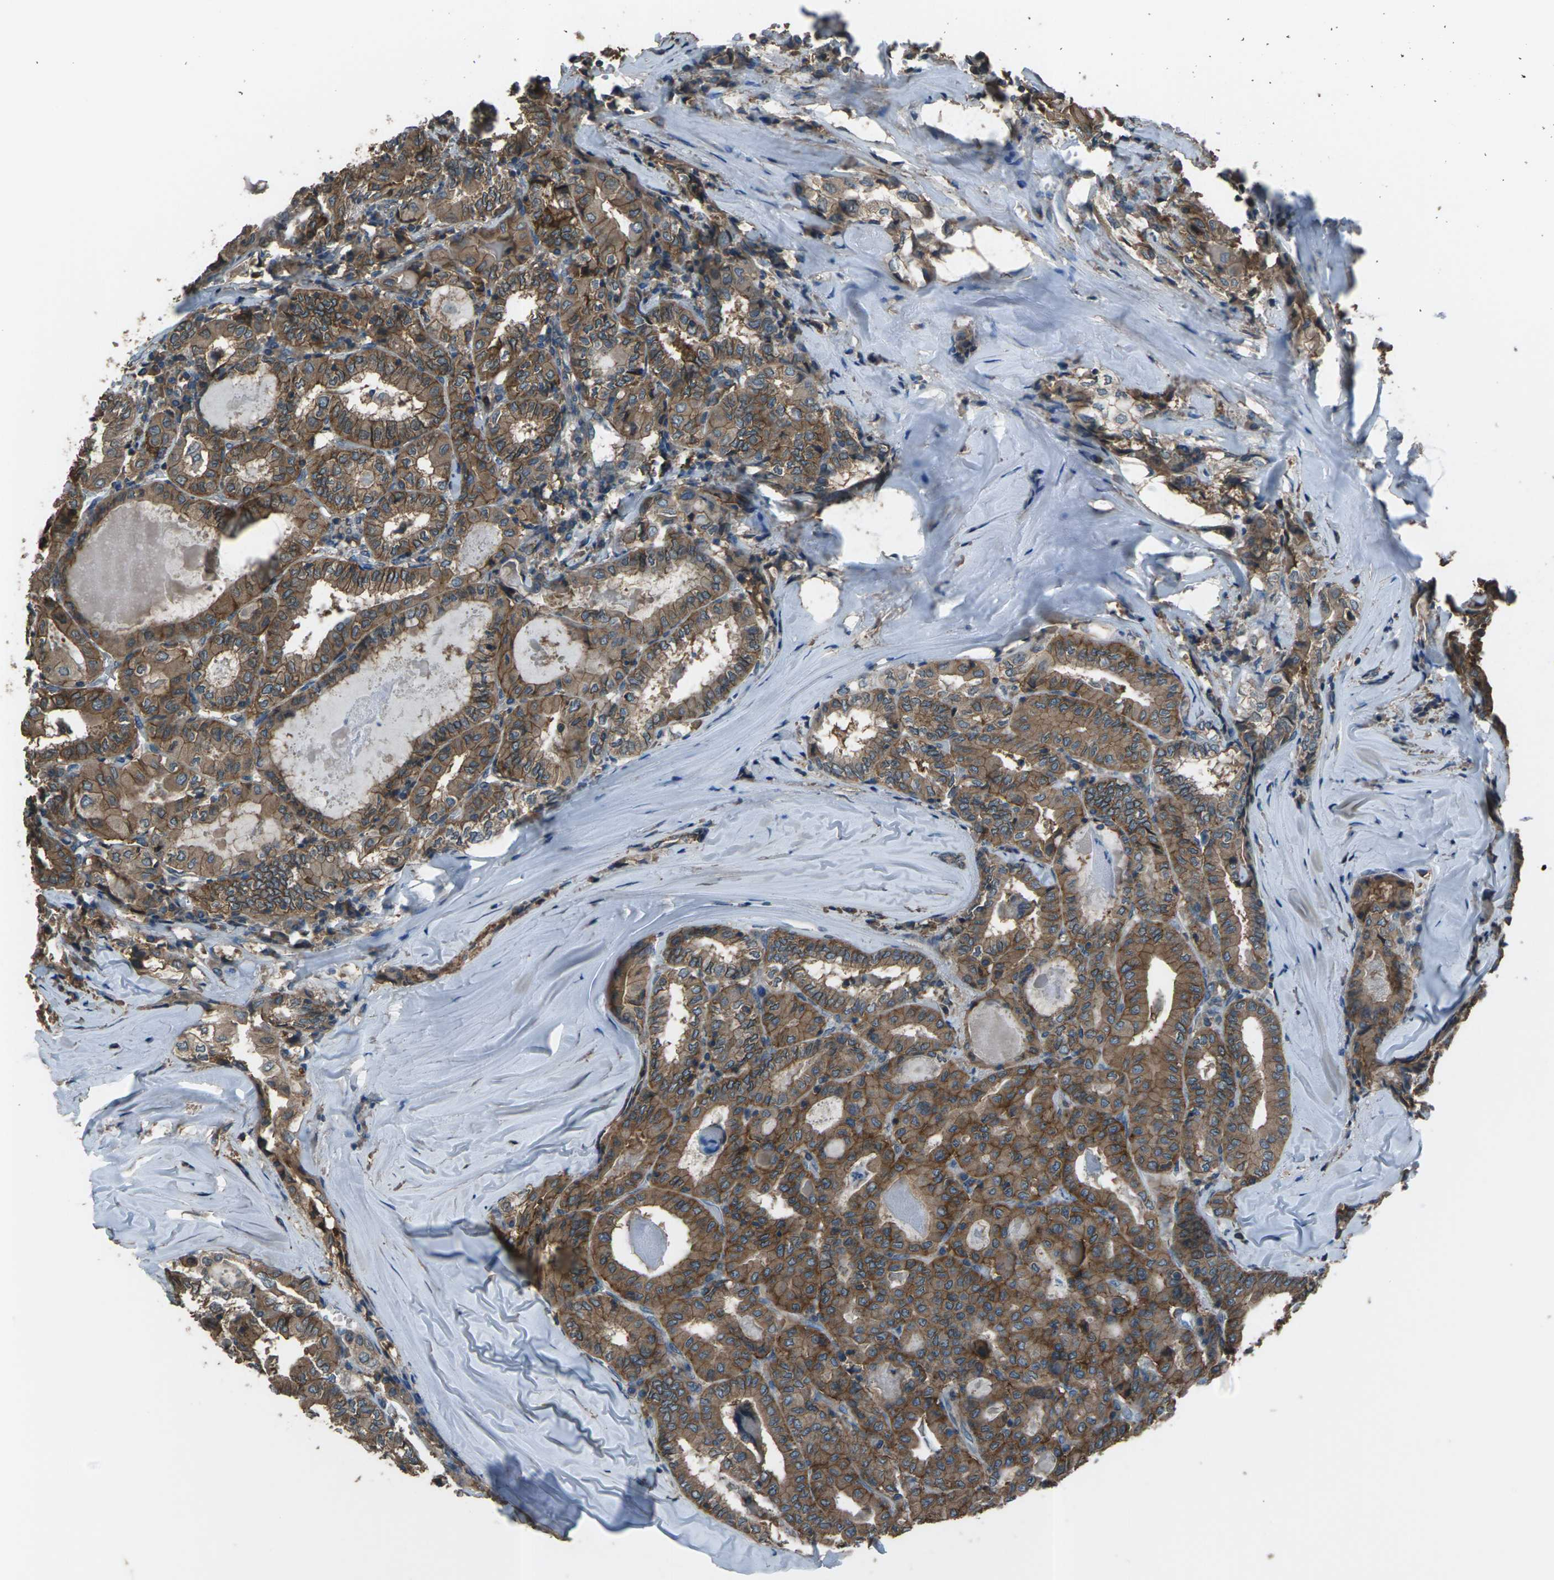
{"staining": {"intensity": "strong", "quantity": ">75%", "location": "cytoplasmic/membranous"}, "tissue": "thyroid cancer", "cell_type": "Tumor cells", "image_type": "cancer", "snomed": [{"axis": "morphology", "description": "Papillary adenocarcinoma, NOS"}, {"axis": "topography", "description": "Thyroid gland"}], "caption": "Approximately >75% of tumor cells in human thyroid cancer show strong cytoplasmic/membranous protein expression as visualized by brown immunohistochemical staining.", "gene": "CMTM4", "patient": {"sex": "female", "age": 42}}